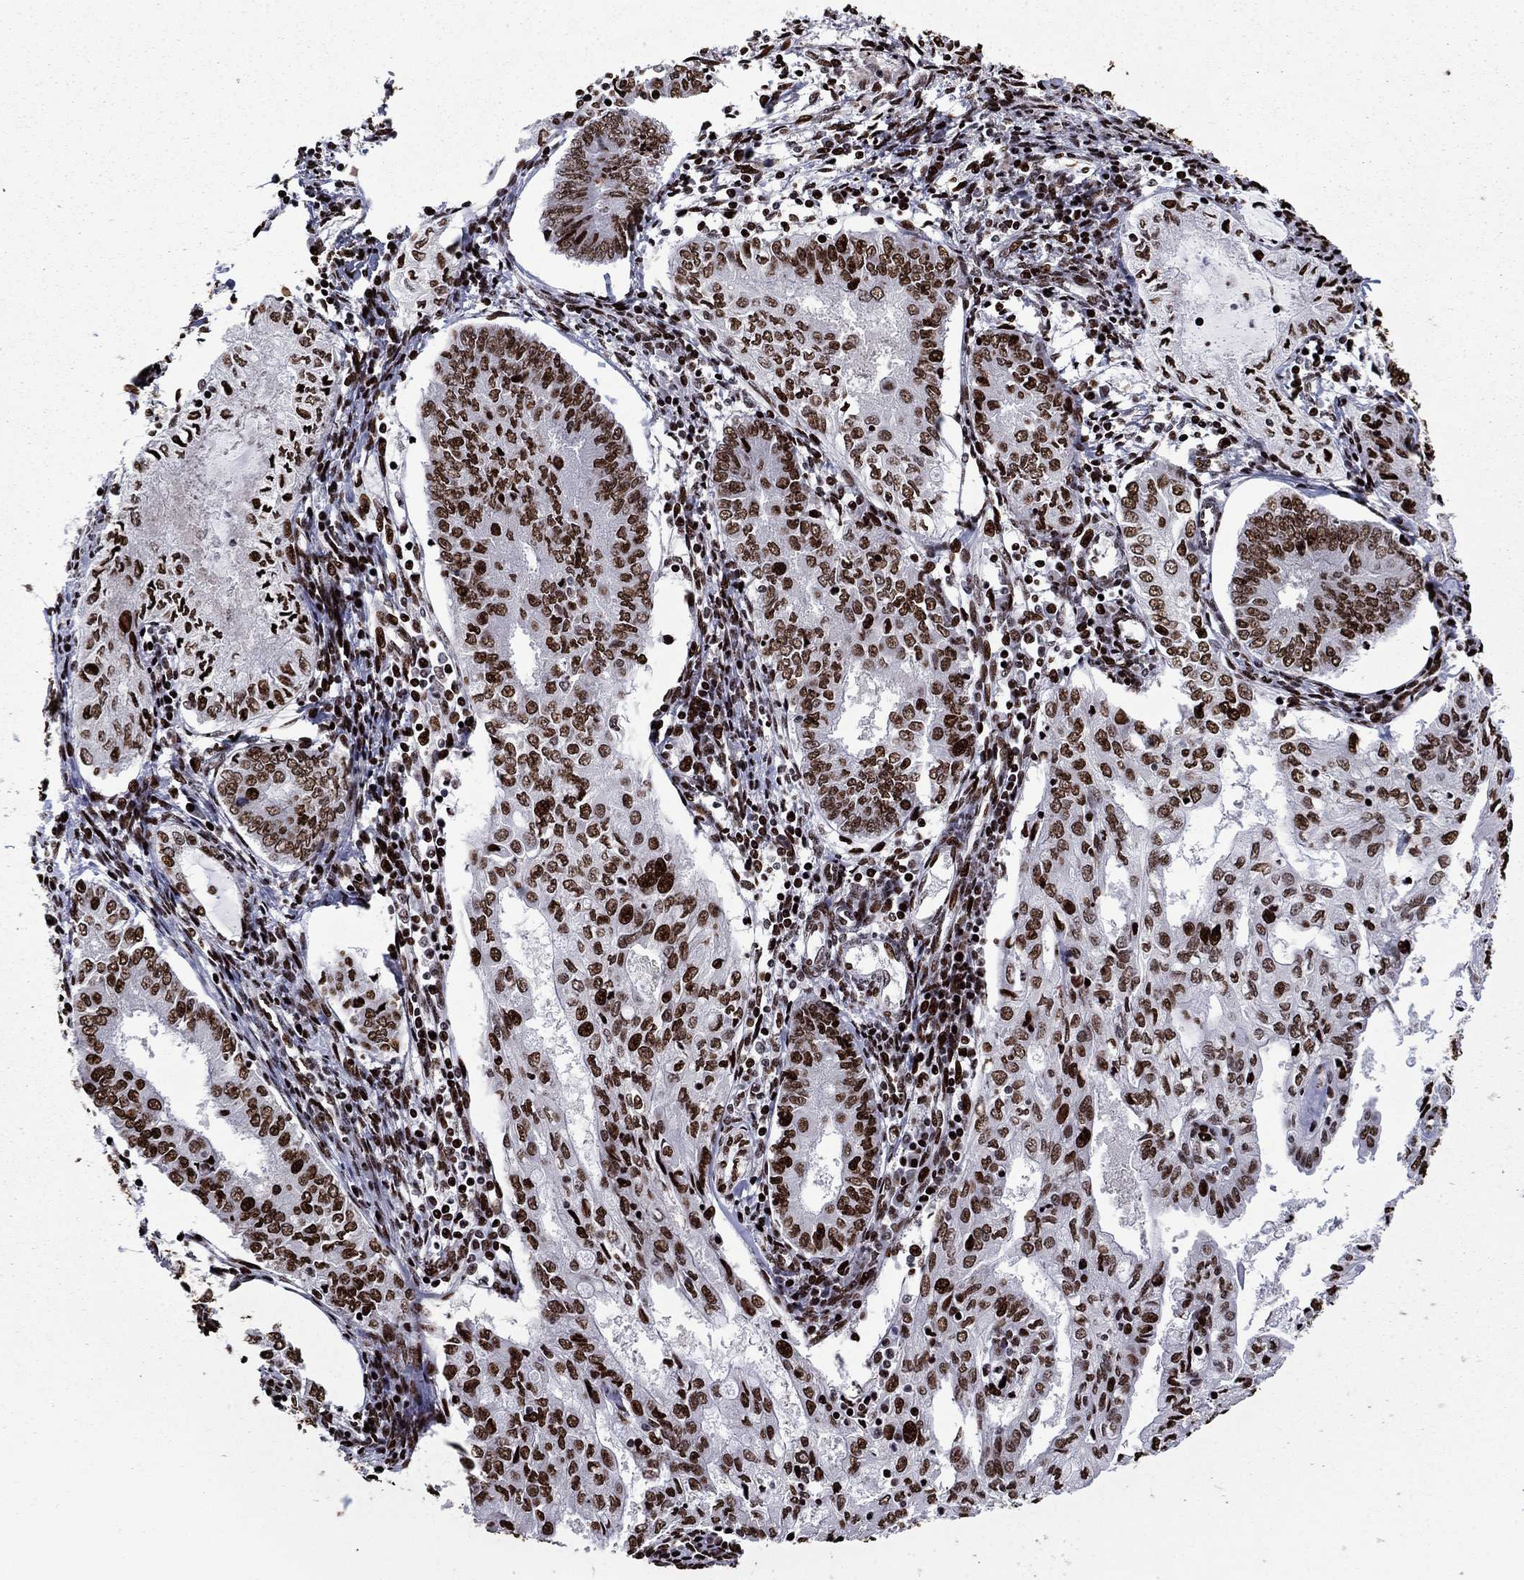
{"staining": {"intensity": "strong", "quantity": ">75%", "location": "nuclear"}, "tissue": "endometrial cancer", "cell_type": "Tumor cells", "image_type": "cancer", "snomed": [{"axis": "morphology", "description": "Adenocarcinoma, NOS"}, {"axis": "topography", "description": "Endometrium"}], "caption": "Protein expression analysis of human adenocarcinoma (endometrial) reveals strong nuclear staining in approximately >75% of tumor cells.", "gene": "LIMK1", "patient": {"sex": "female", "age": 68}}